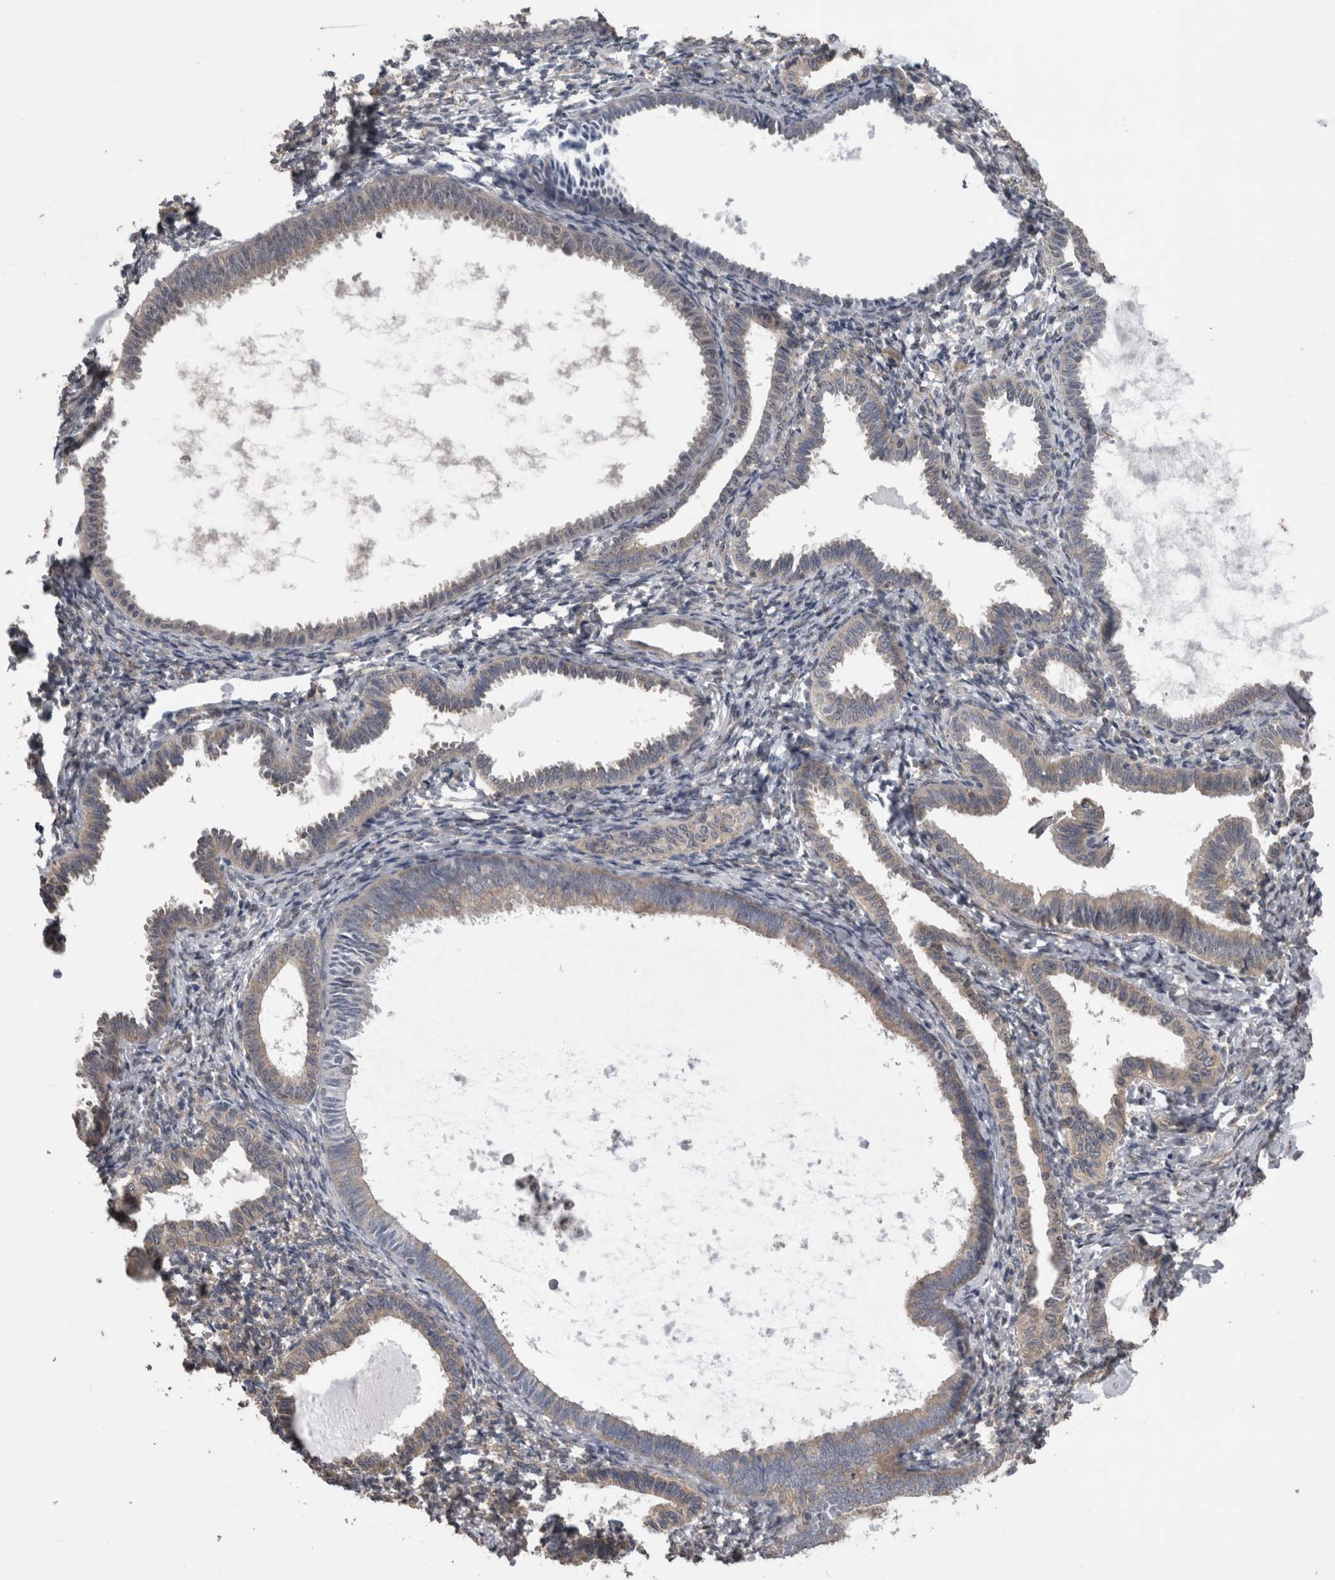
{"staining": {"intensity": "negative", "quantity": "none", "location": "none"}, "tissue": "endometrium", "cell_type": "Cells in endometrial stroma", "image_type": "normal", "snomed": [{"axis": "morphology", "description": "Normal tissue, NOS"}, {"axis": "topography", "description": "Endometrium"}], "caption": "High power microscopy micrograph of an immunohistochemistry (IHC) photomicrograph of normal endometrium, revealing no significant expression in cells in endometrial stroma.", "gene": "DDX6", "patient": {"sex": "female", "age": 77}}